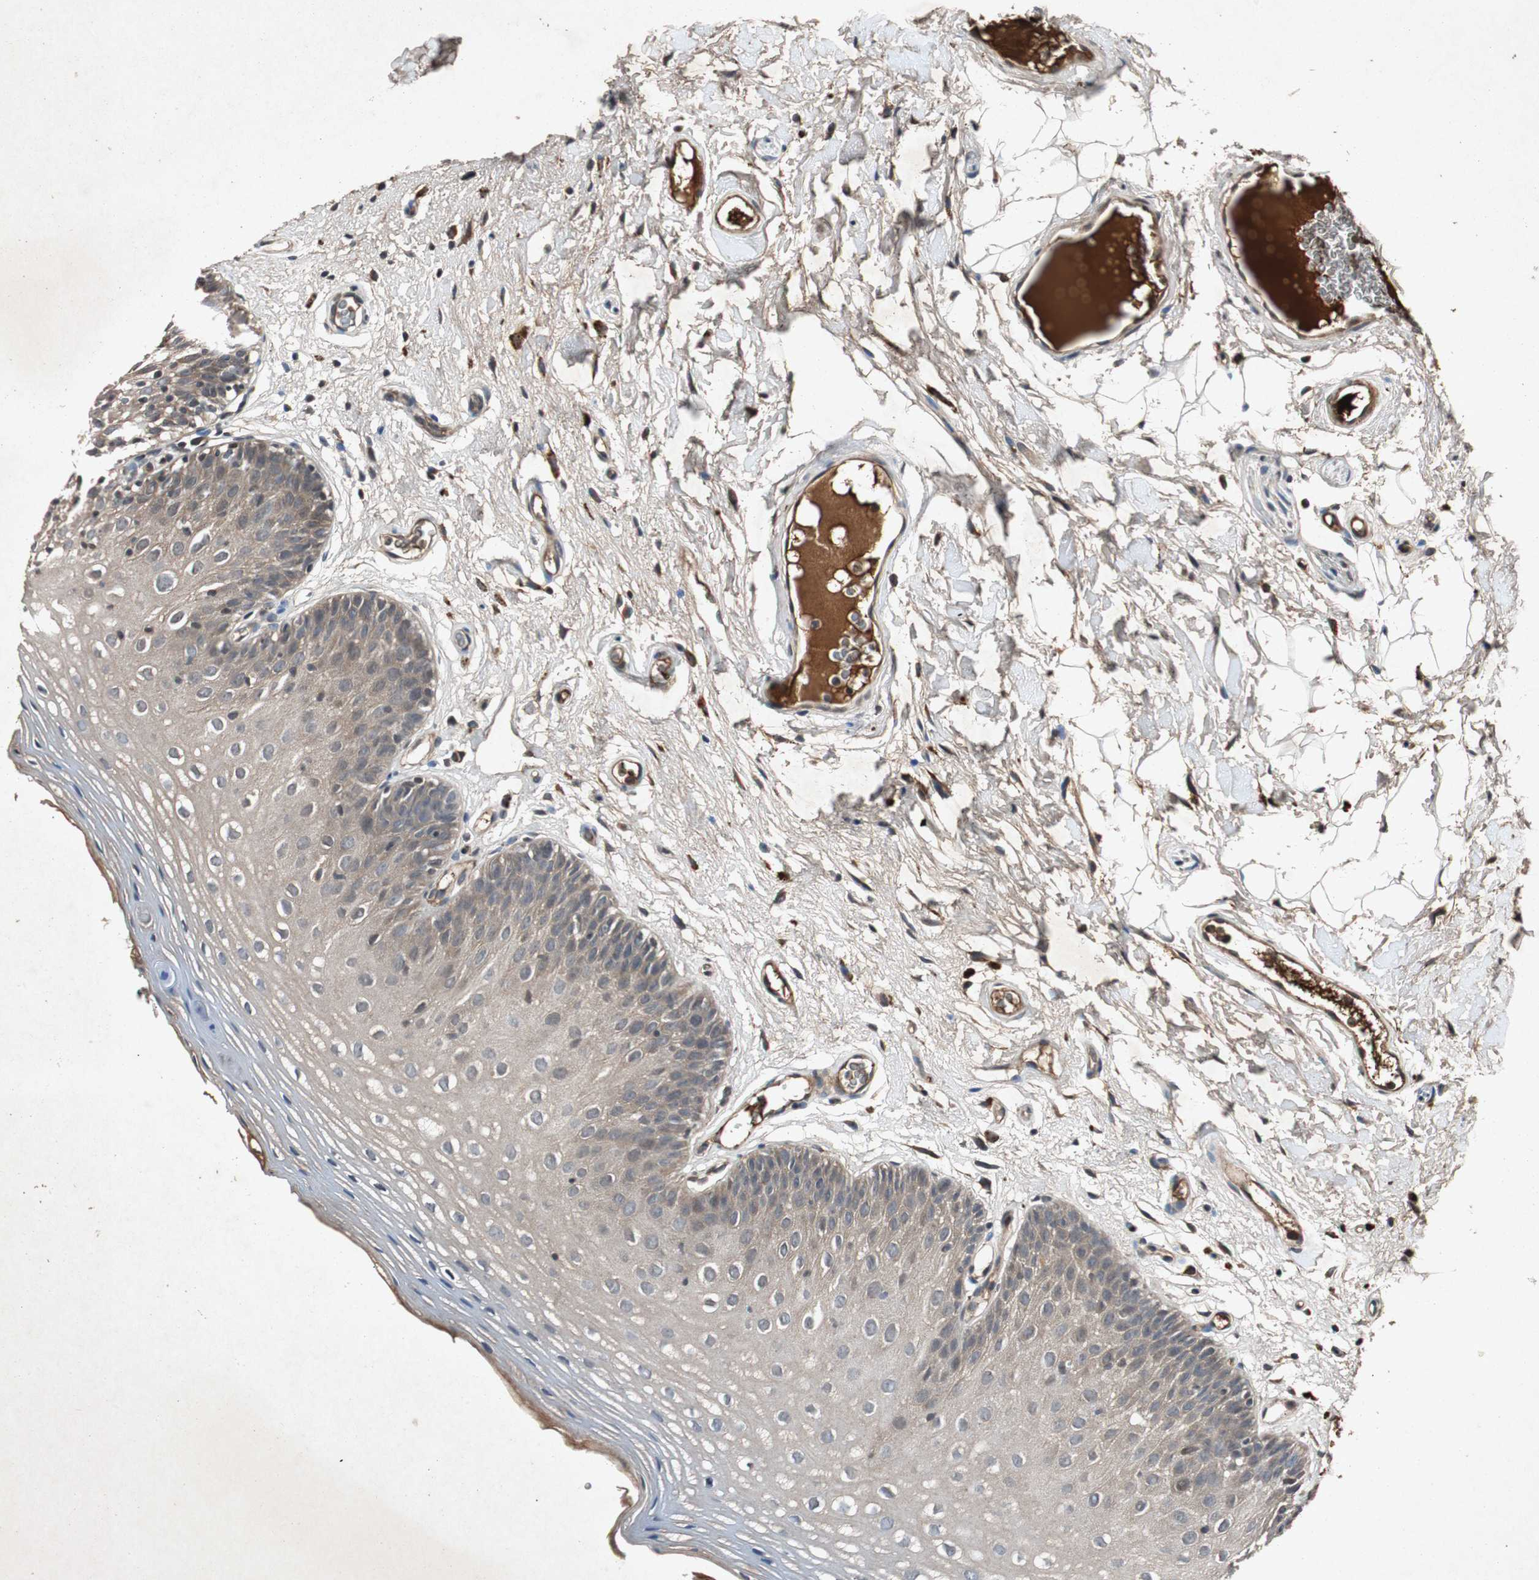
{"staining": {"intensity": "moderate", "quantity": ">75%", "location": "cytoplasmic/membranous"}, "tissue": "oral mucosa", "cell_type": "Squamous epithelial cells", "image_type": "normal", "snomed": [{"axis": "morphology", "description": "Normal tissue, NOS"}, {"axis": "morphology", "description": "Squamous cell carcinoma, NOS"}, {"axis": "topography", "description": "Skeletal muscle"}, {"axis": "topography", "description": "Oral tissue"}], "caption": "An image of oral mucosa stained for a protein demonstrates moderate cytoplasmic/membranous brown staining in squamous epithelial cells.", "gene": "SLIT2", "patient": {"sex": "male", "age": 71}}